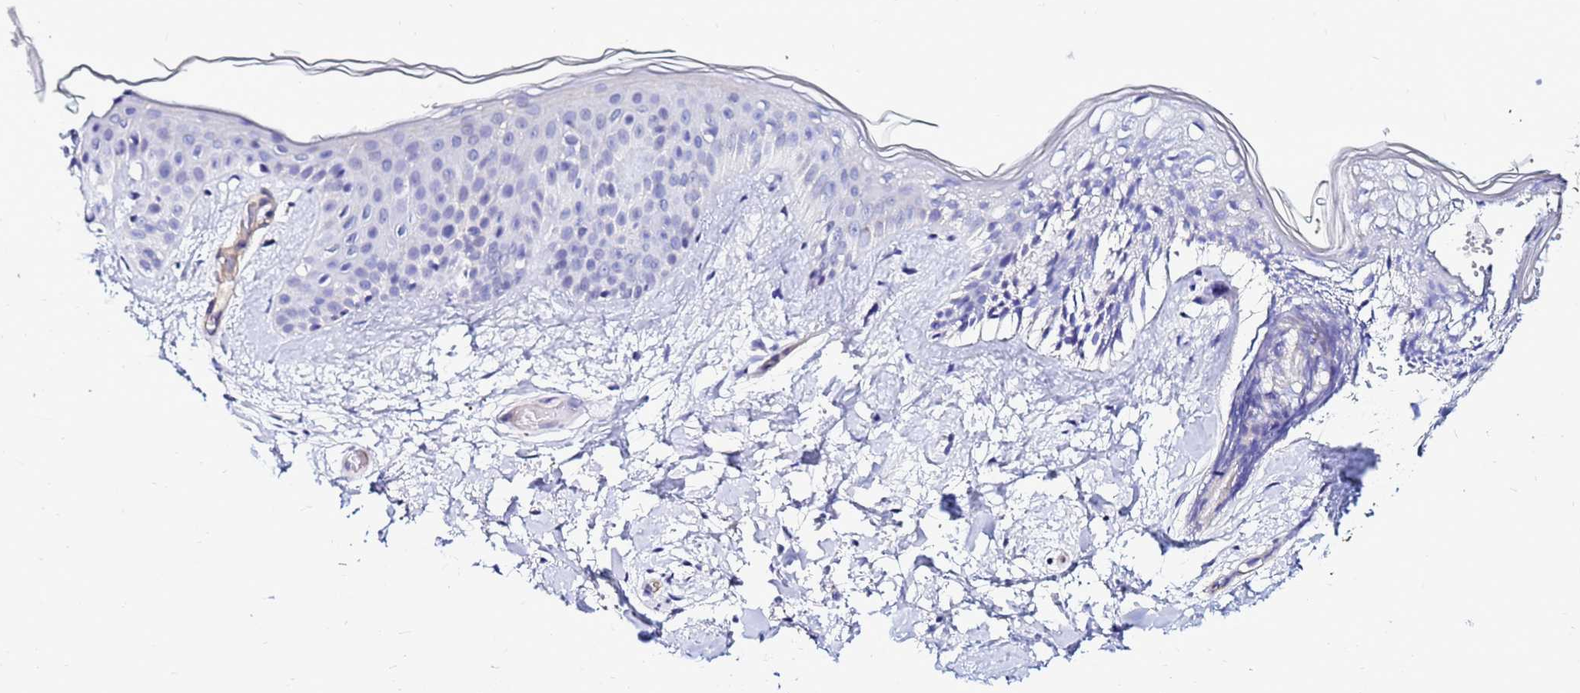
{"staining": {"intensity": "negative", "quantity": "none", "location": "none"}, "tissue": "skin", "cell_type": "Fibroblasts", "image_type": "normal", "snomed": [{"axis": "morphology", "description": "Normal tissue, NOS"}, {"axis": "topography", "description": "Skin"}], "caption": "Protein analysis of benign skin shows no significant staining in fibroblasts.", "gene": "DEFB104A", "patient": {"sex": "female", "age": 34}}